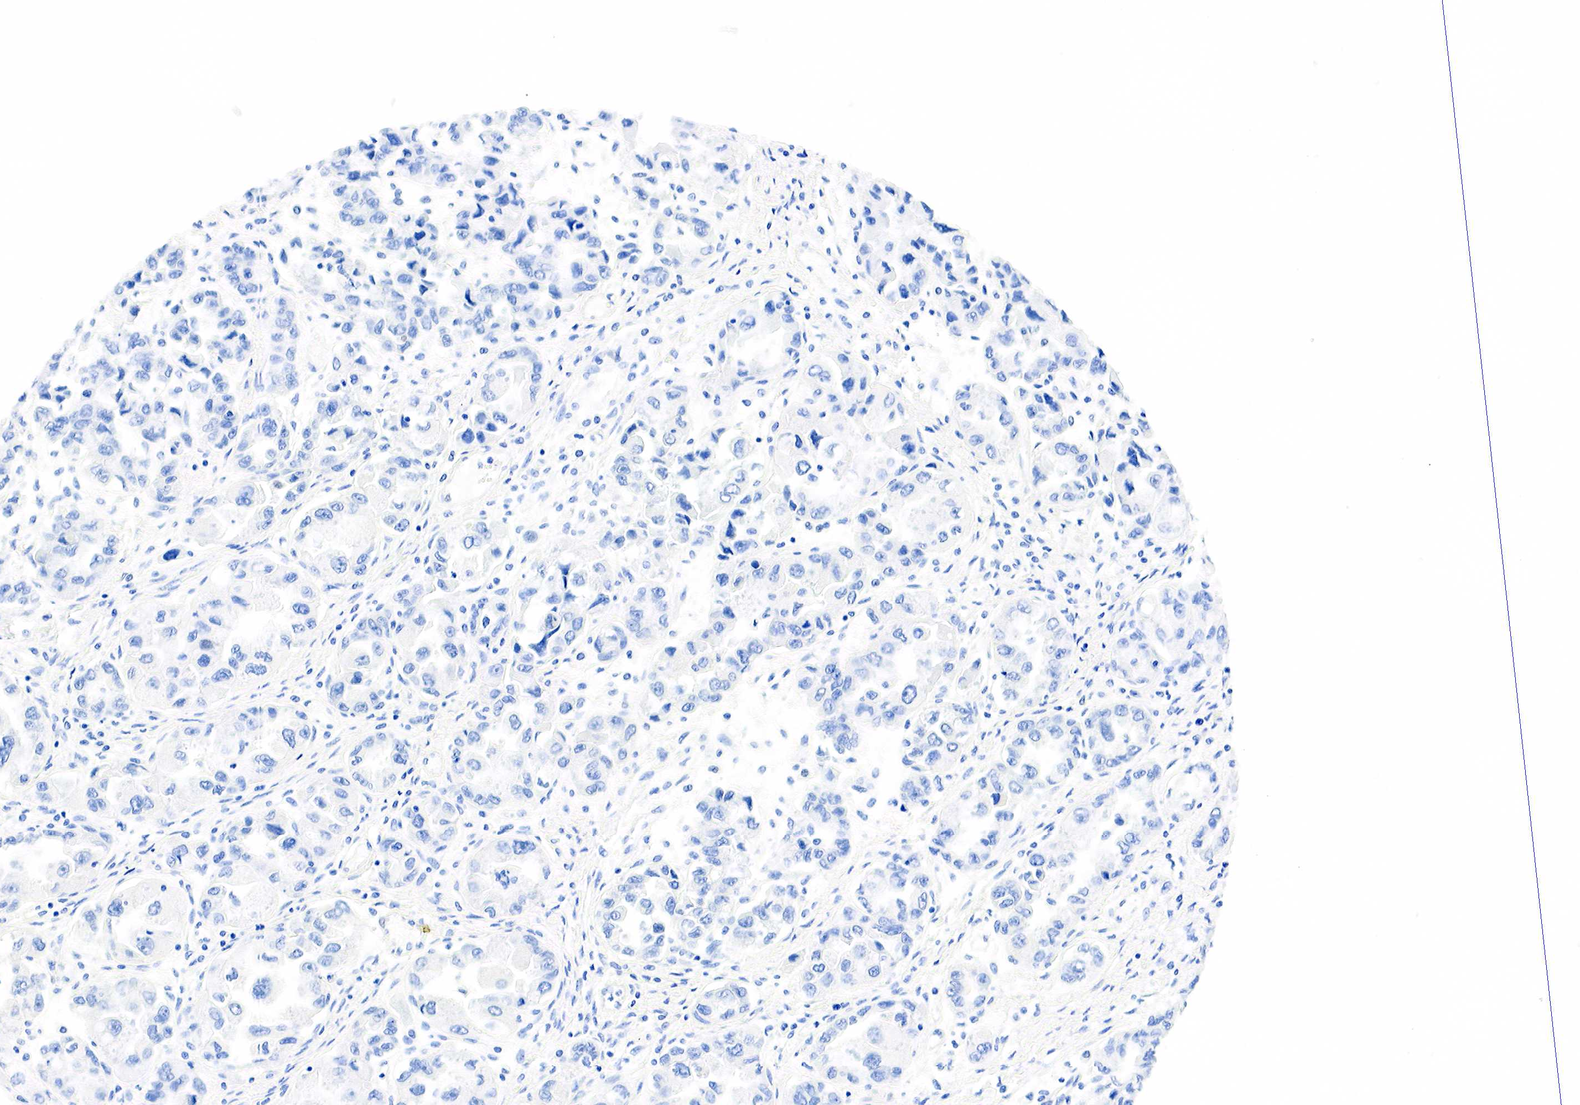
{"staining": {"intensity": "negative", "quantity": "none", "location": "none"}, "tissue": "ovarian cancer", "cell_type": "Tumor cells", "image_type": "cancer", "snomed": [{"axis": "morphology", "description": "Cystadenocarcinoma, serous, NOS"}, {"axis": "topography", "description": "Ovary"}], "caption": "This is an immunohistochemistry (IHC) image of serous cystadenocarcinoma (ovarian). There is no positivity in tumor cells.", "gene": "PTH", "patient": {"sex": "female", "age": 84}}